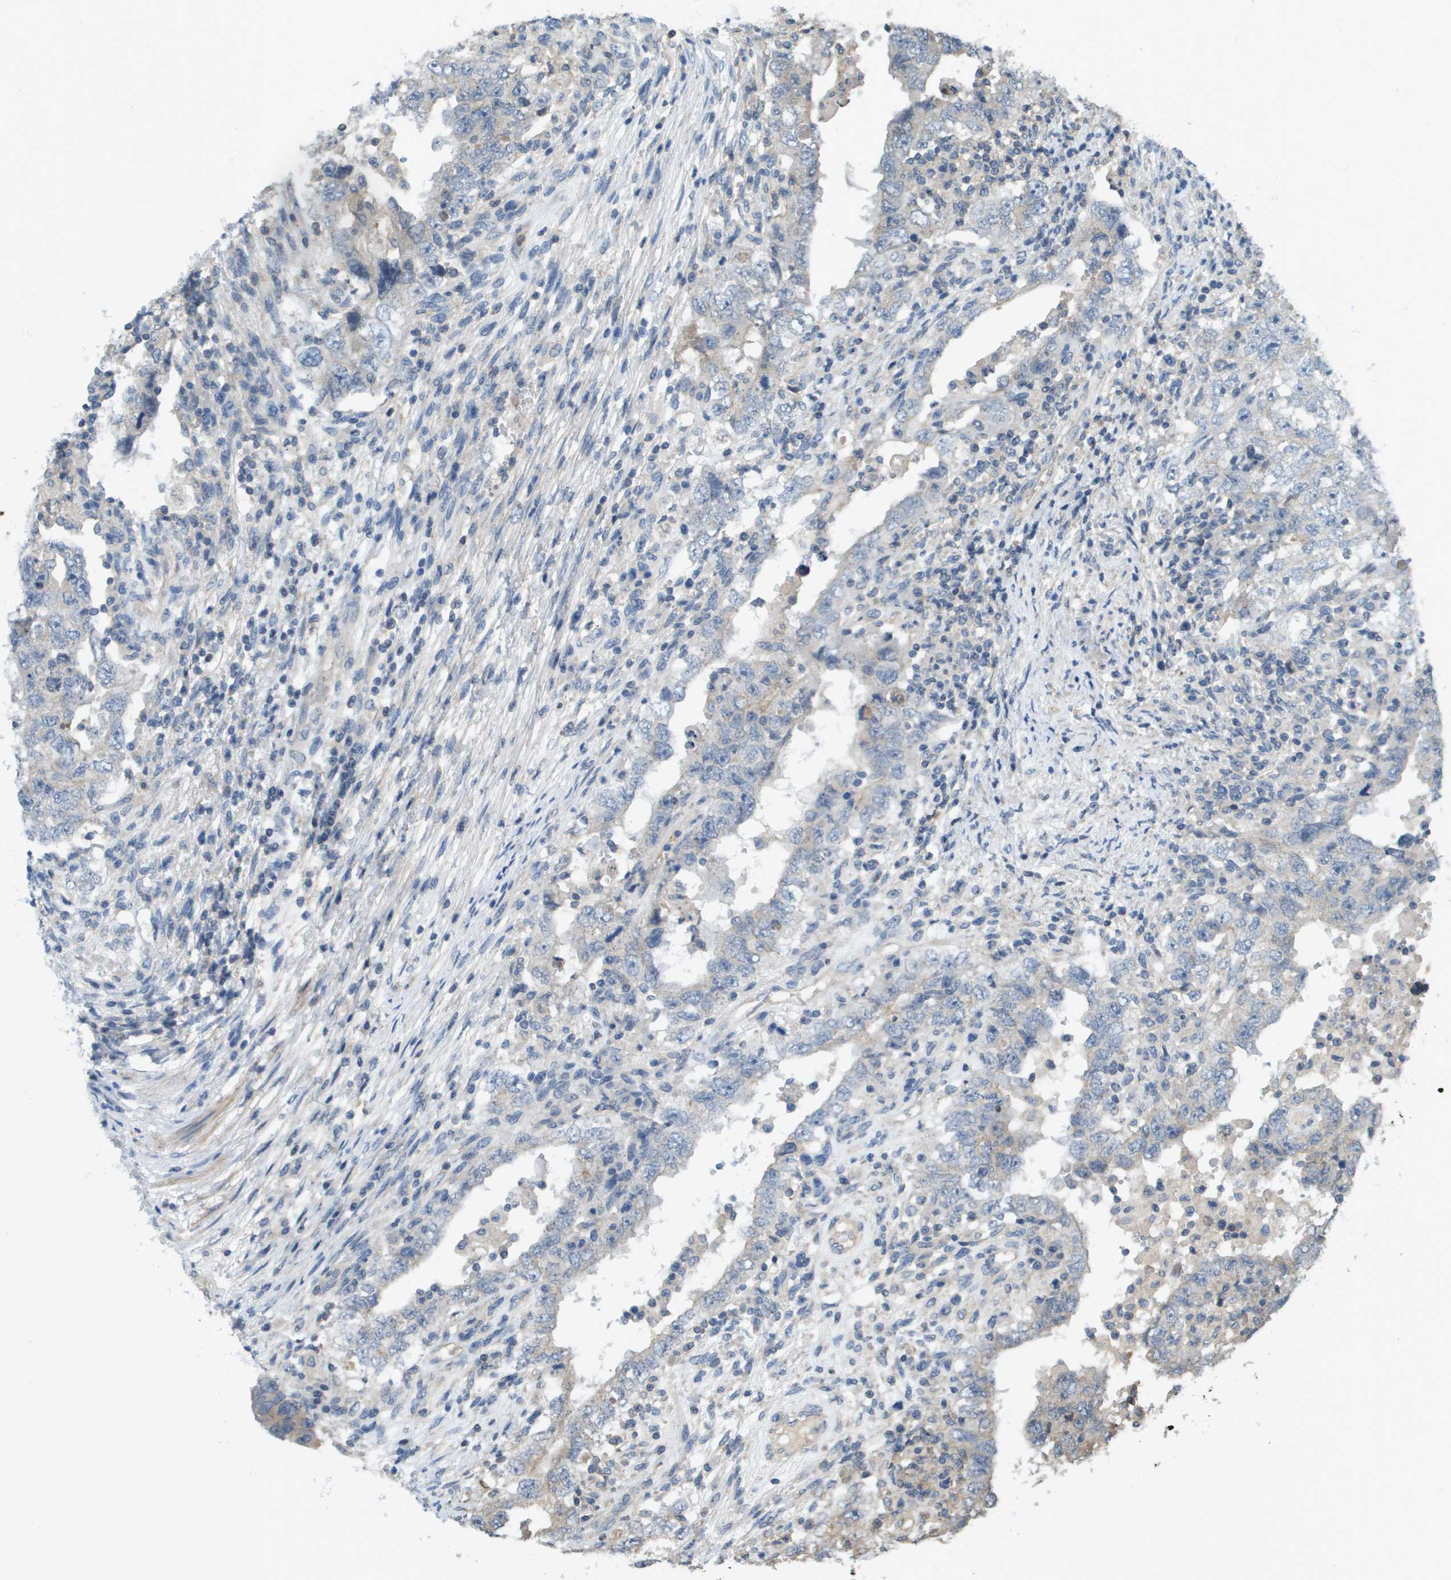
{"staining": {"intensity": "weak", "quantity": "<25%", "location": "cytoplasmic/membranous"}, "tissue": "testis cancer", "cell_type": "Tumor cells", "image_type": "cancer", "snomed": [{"axis": "morphology", "description": "Carcinoma, Embryonal, NOS"}, {"axis": "topography", "description": "Testis"}], "caption": "An image of embryonal carcinoma (testis) stained for a protein shows no brown staining in tumor cells.", "gene": "KRT23", "patient": {"sex": "male", "age": 26}}